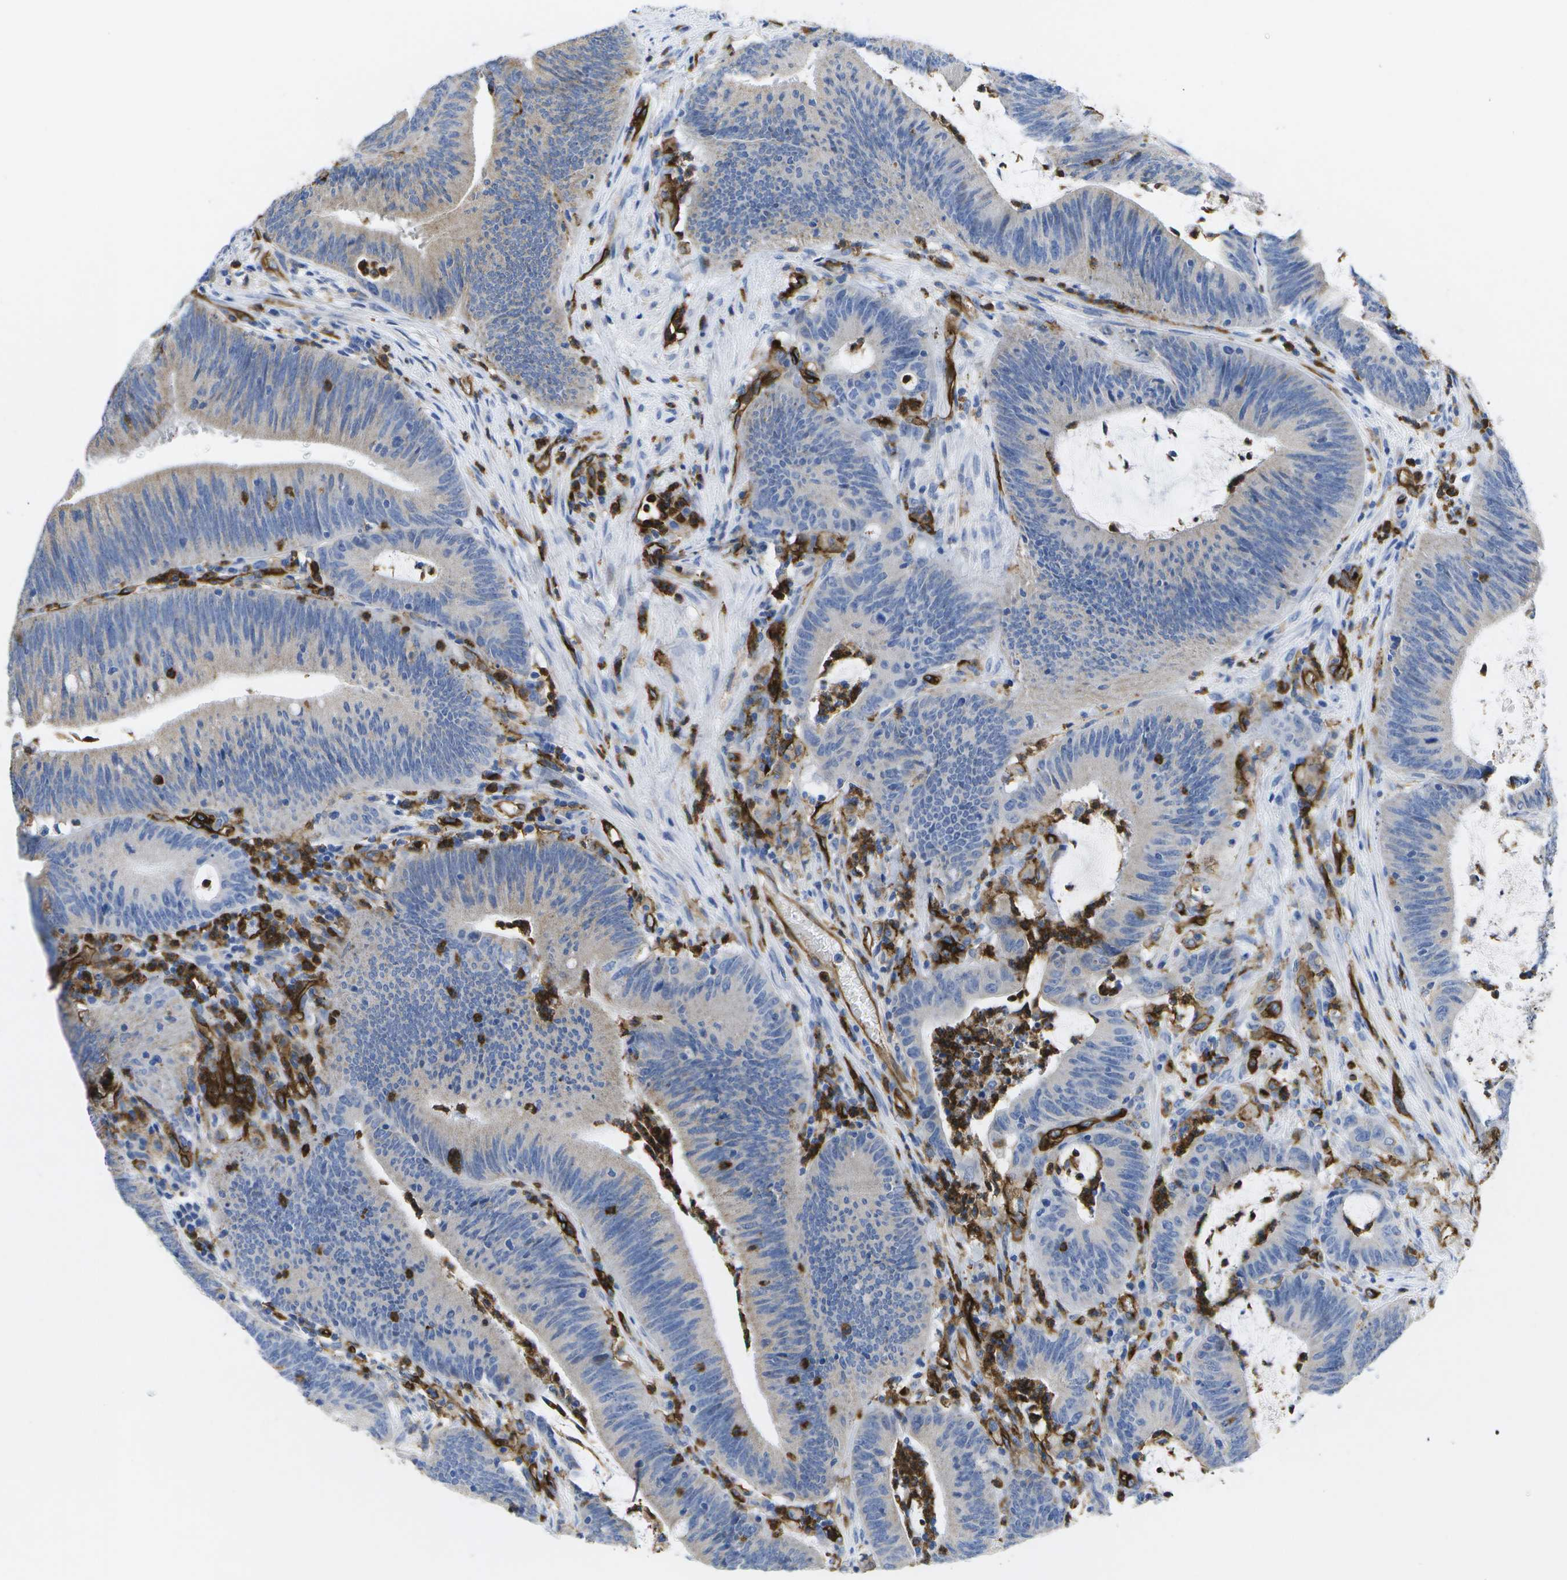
{"staining": {"intensity": "negative", "quantity": "none", "location": "none"}, "tissue": "colorectal cancer", "cell_type": "Tumor cells", "image_type": "cancer", "snomed": [{"axis": "morphology", "description": "Normal tissue, NOS"}, {"axis": "morphology", "description": "Adenocarcinoma, NOS"}, {"axis": "topography", "description": "Rectum"}], "caption": "Immunohistochemistry image of neoplastic tissue: colorectal cancer stained with DAB (3,3'-diaminobenzidine) demonstrates no significant protein expression in tumor cells.", "gene": "DYSF", "patient": {"sex": "female", "age": 66}}